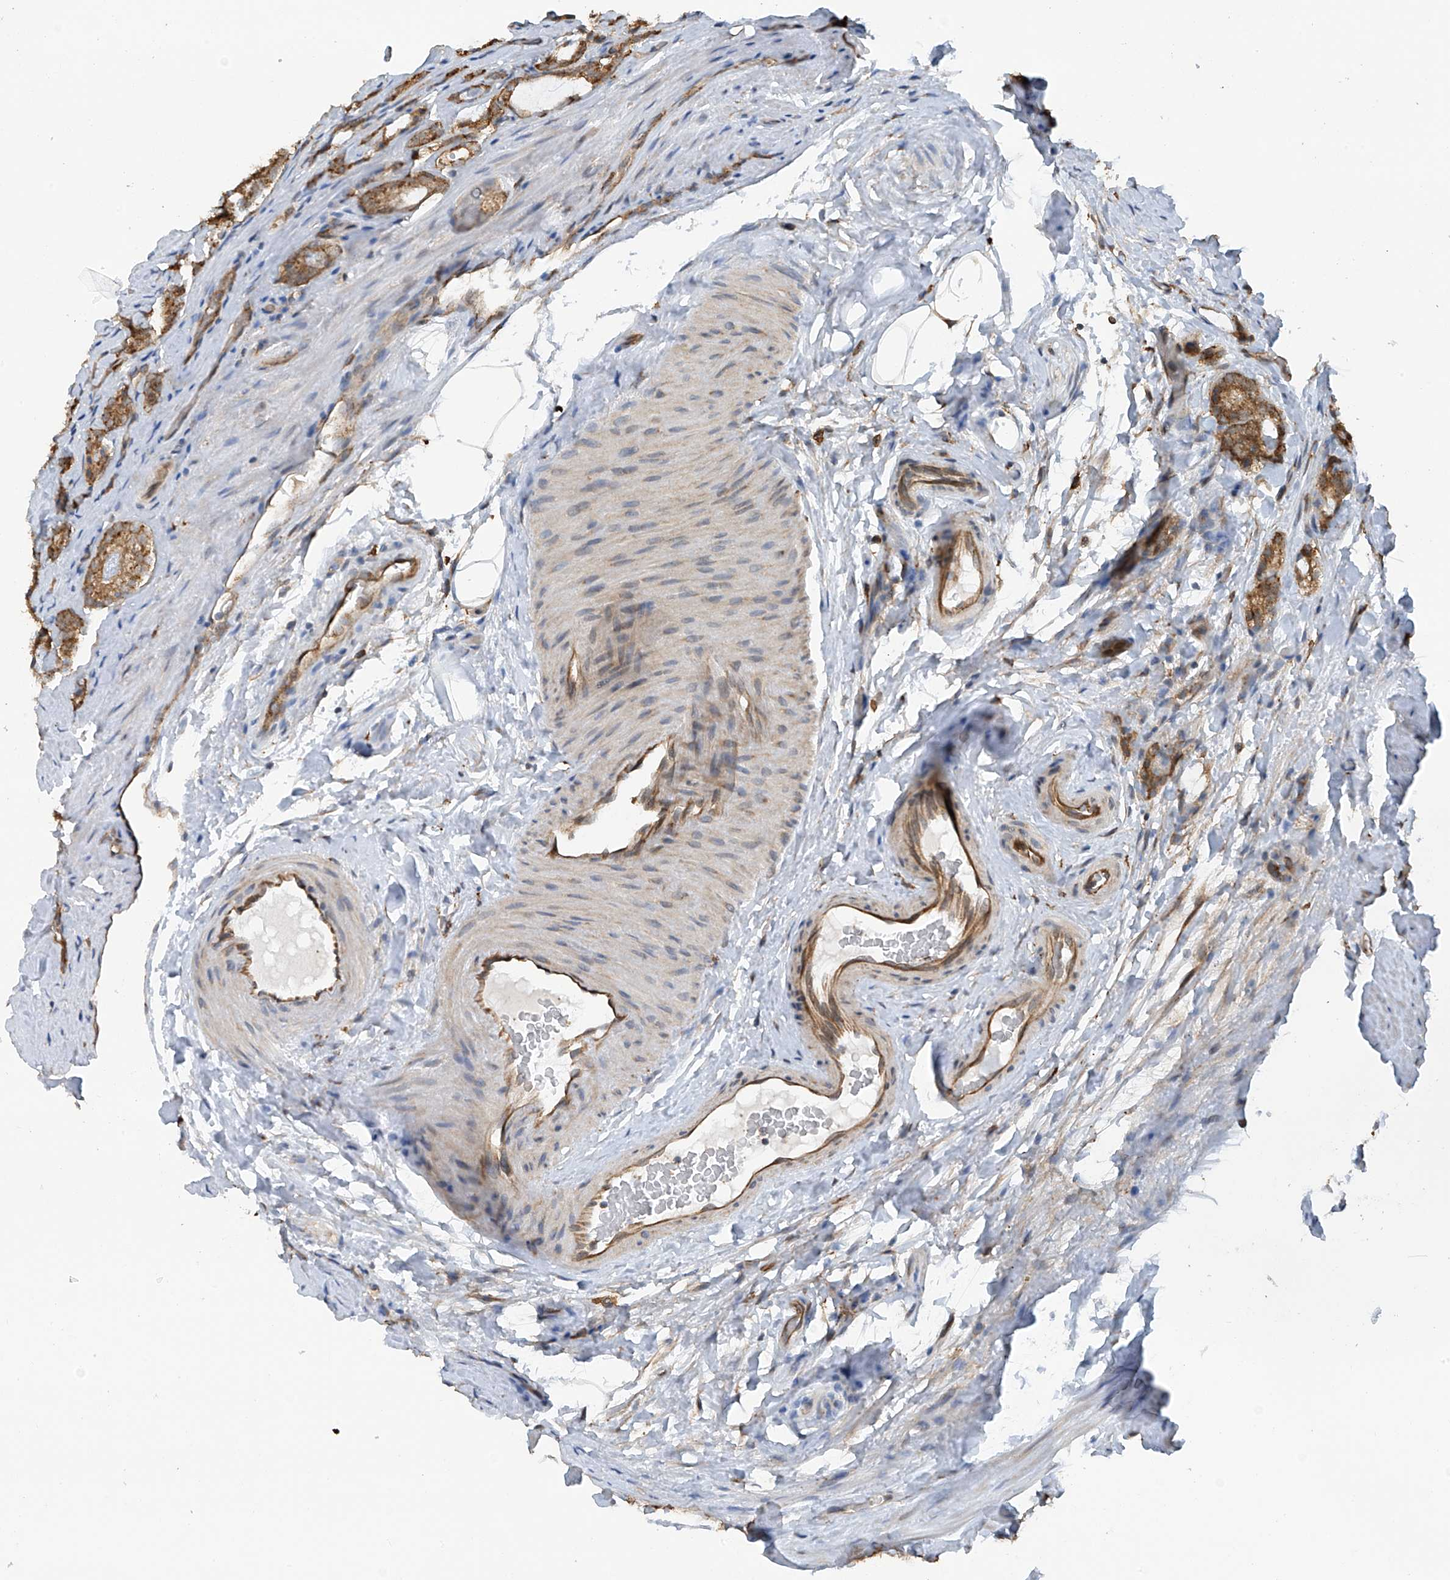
{"staining": {"intensity": "moderate", "quantity": ">75%", "location": "cytoplasmic/membranous"}, "tissue": "prostate cancer", "cell_type": "Tumor cells", "image_type": "cancer", "snomed": [{"axis": "morphology", "description": "Adenocarcinoma, High grade"}, {"axis": "topography", "description": "Prostate"}], "caption": "Immunohistochemical staining of adenocarcinoma (high-grade) (prostate) exhibits medium levels of moderate cytoplasmic/membranous protein positivity in about >75% of tumor cells.", "gene": "ZNF189", "patient": {"sex": "male", "age": 63}}